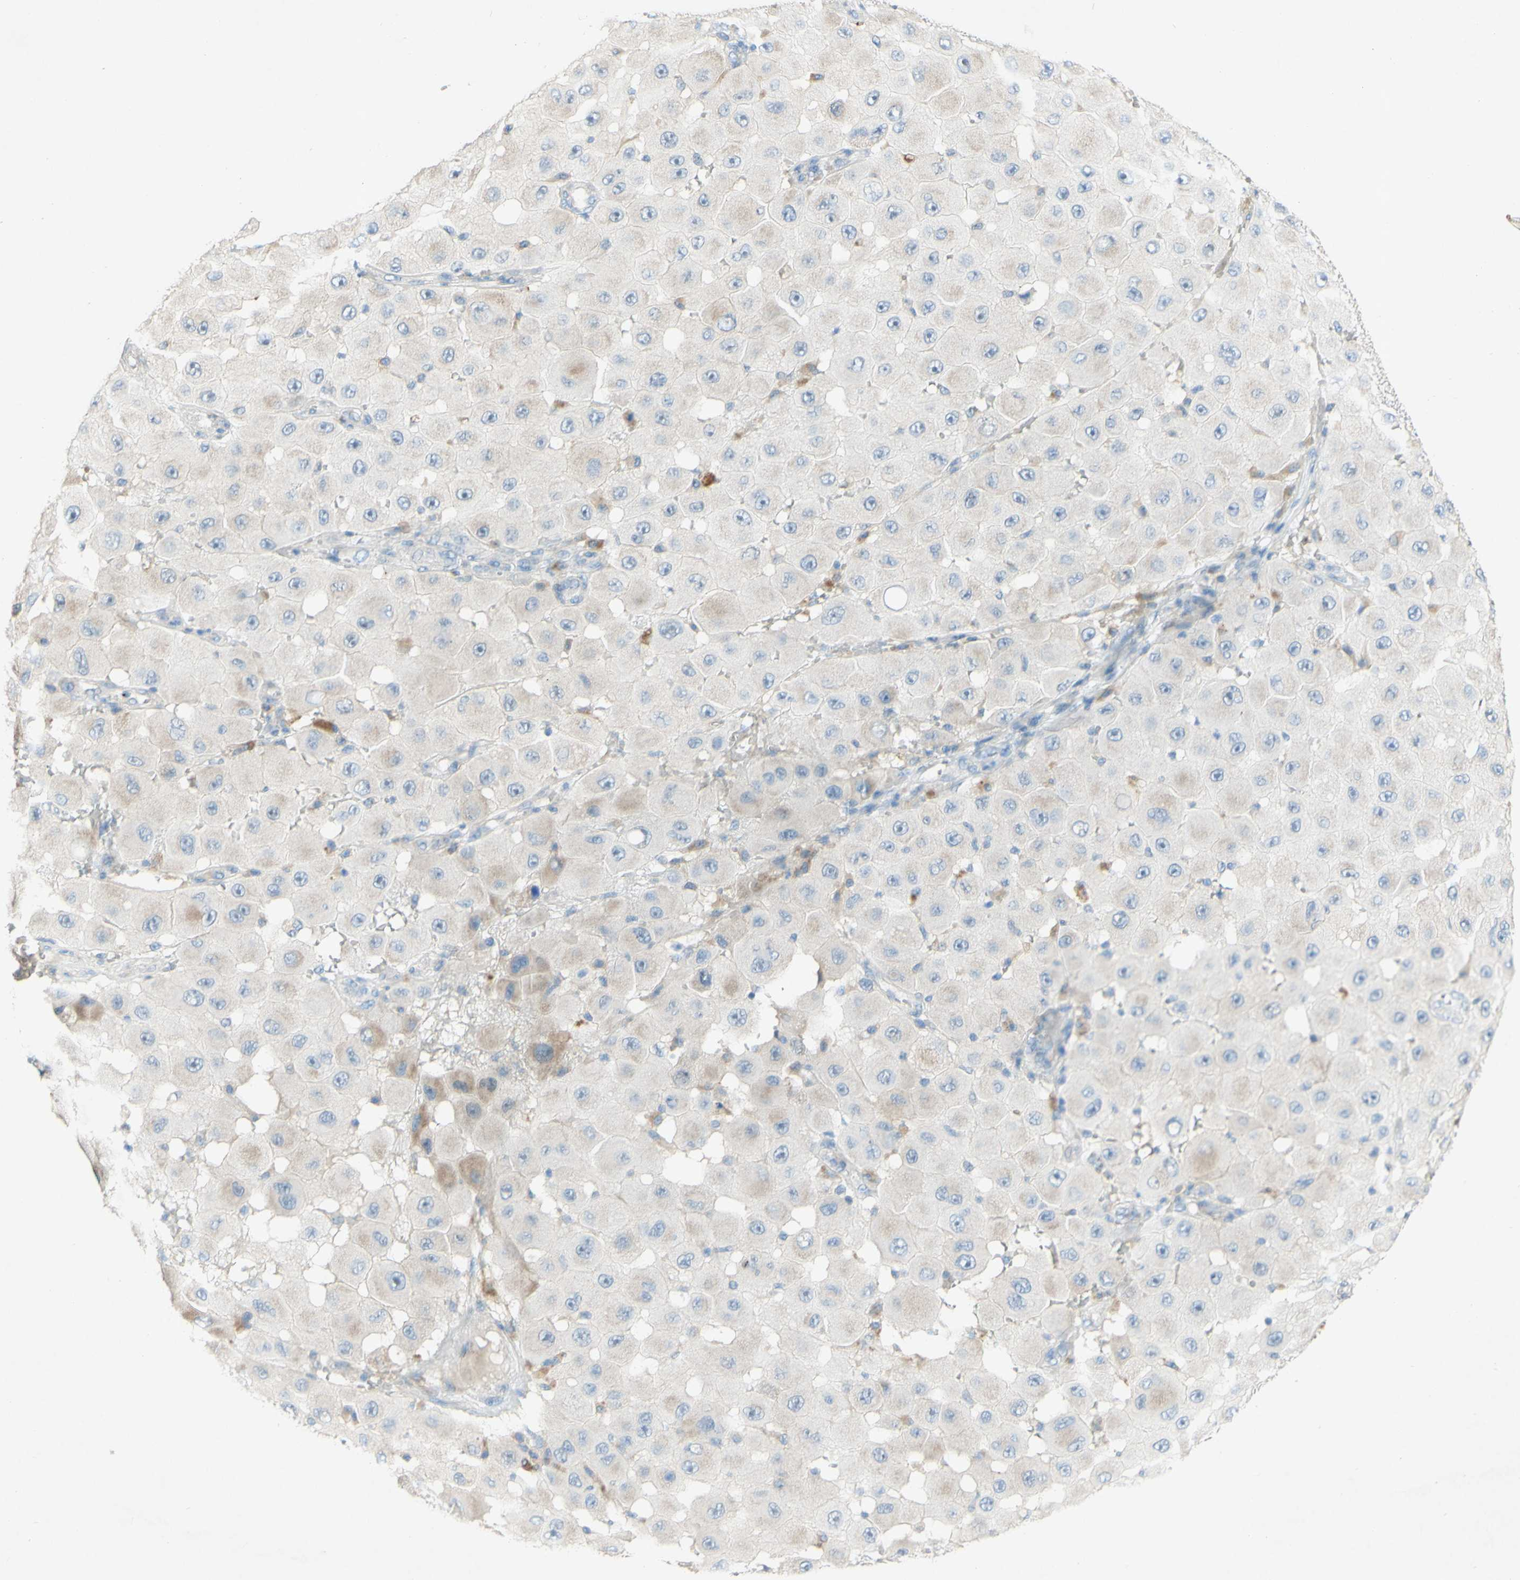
{"staining": {"intensity": "negative", "quantity": "none", "location": "none"}, "tissue": "melanoma", "cell_type": "Tumor cells", "image_type": "cancer", "snomed": [{"axis": "morphology", "description": "Malignant melanoma, NOS"}, {"axis": "topography", "description": "Skin"}], "caption": "This is an immunohistochemistry (IHC) photomicrograph of melanoma. There is no expression in tumor cells.", "gene": "ACADL", "patient": {"sex": "female", "age": 81}}